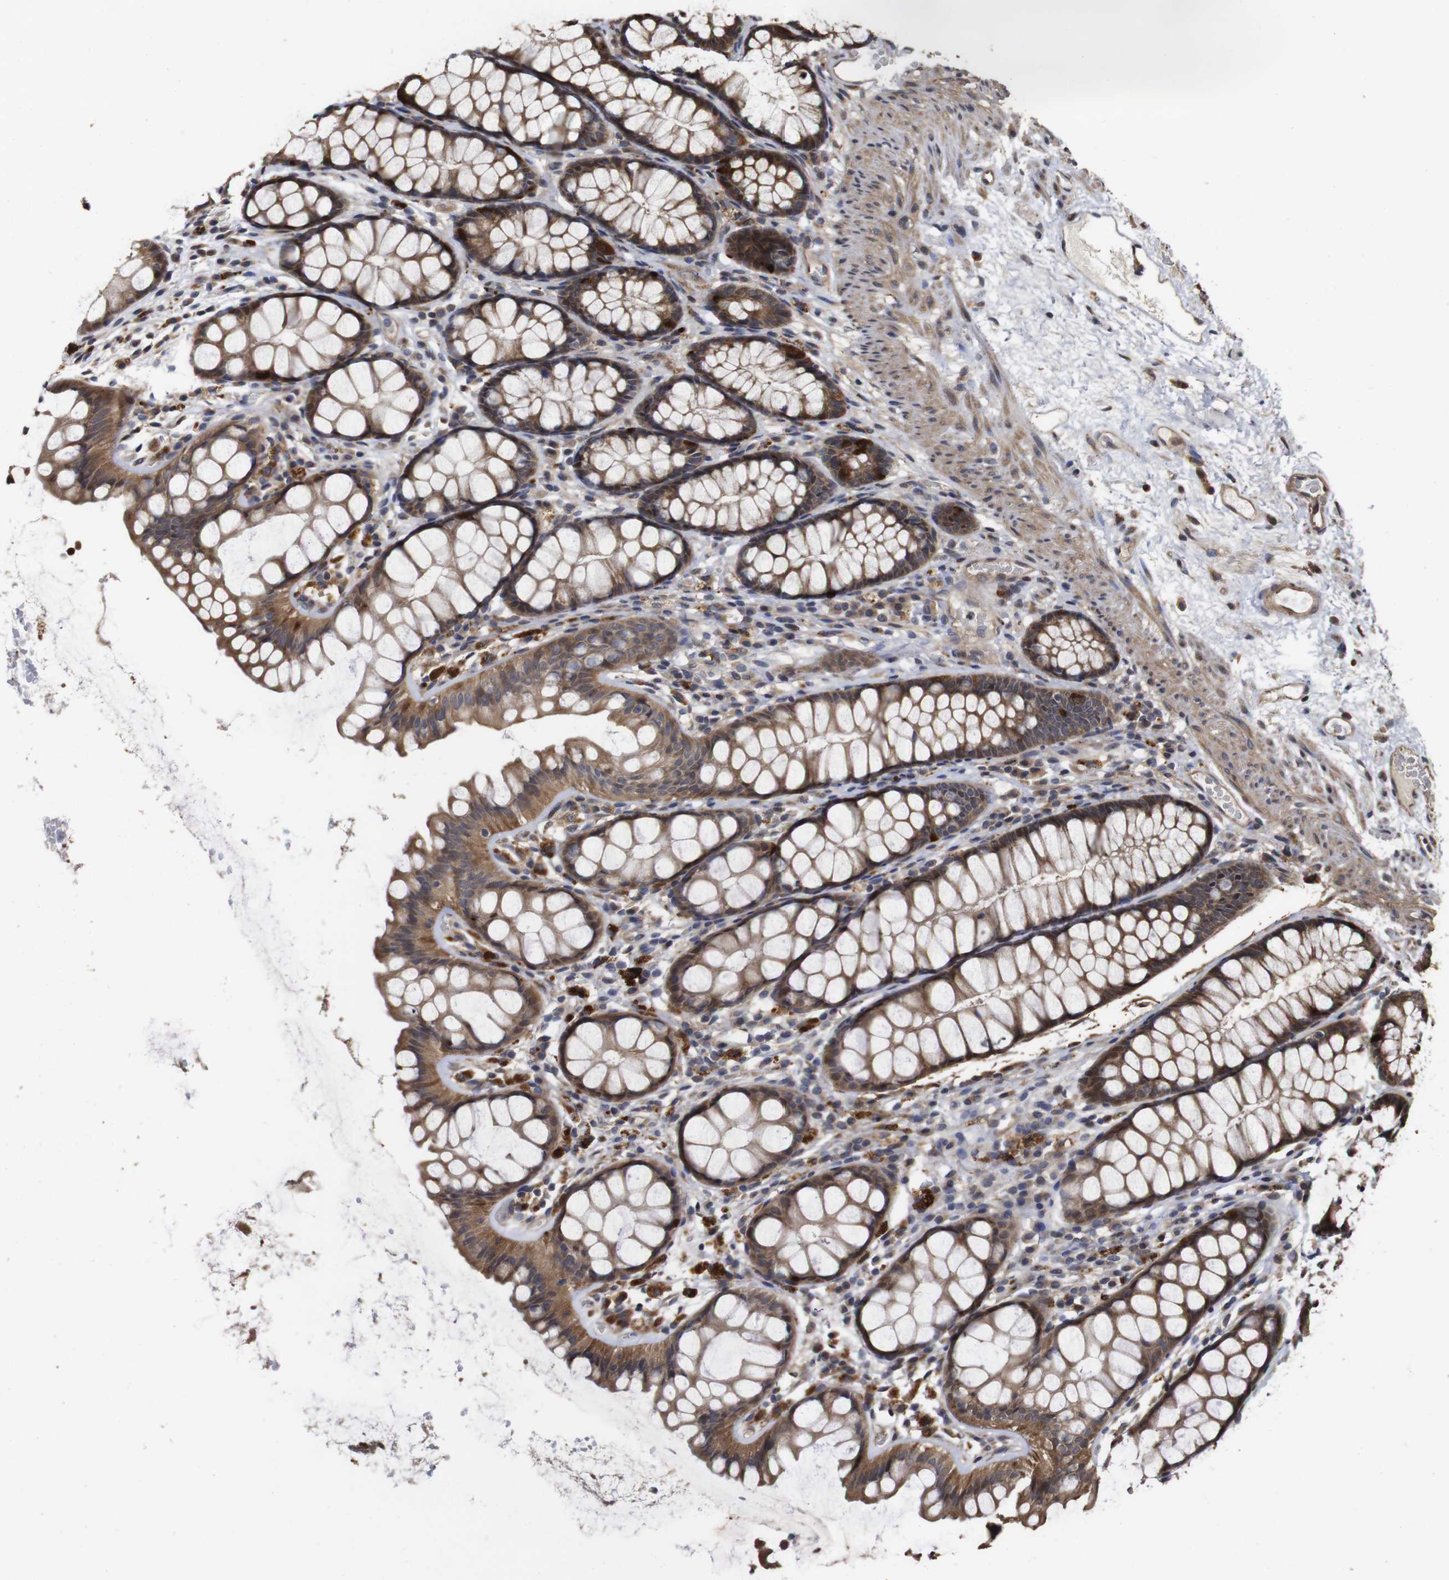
{"staining": {"intensity": "weak", "quantity": ">75%", "location": "cytoplasmic/membranous"}, "tissue": "colon", "cell_type": "Endothelial cells", "image_type": "normal", "snomed": [{"axis": "morphology", "description": "Normal tissue, NOS"}, {"axis": "topography", "description": "Colon"}], "caption": "Protein staining reveals weak cytoplasmic/membranous staining in approximately >75% of endothelial cells in benign colon. (Brightfield microscopy of DAB IHC at high magnification).", "gene": "PTPN14", "patient": {"sex": "female", "age": 55}}